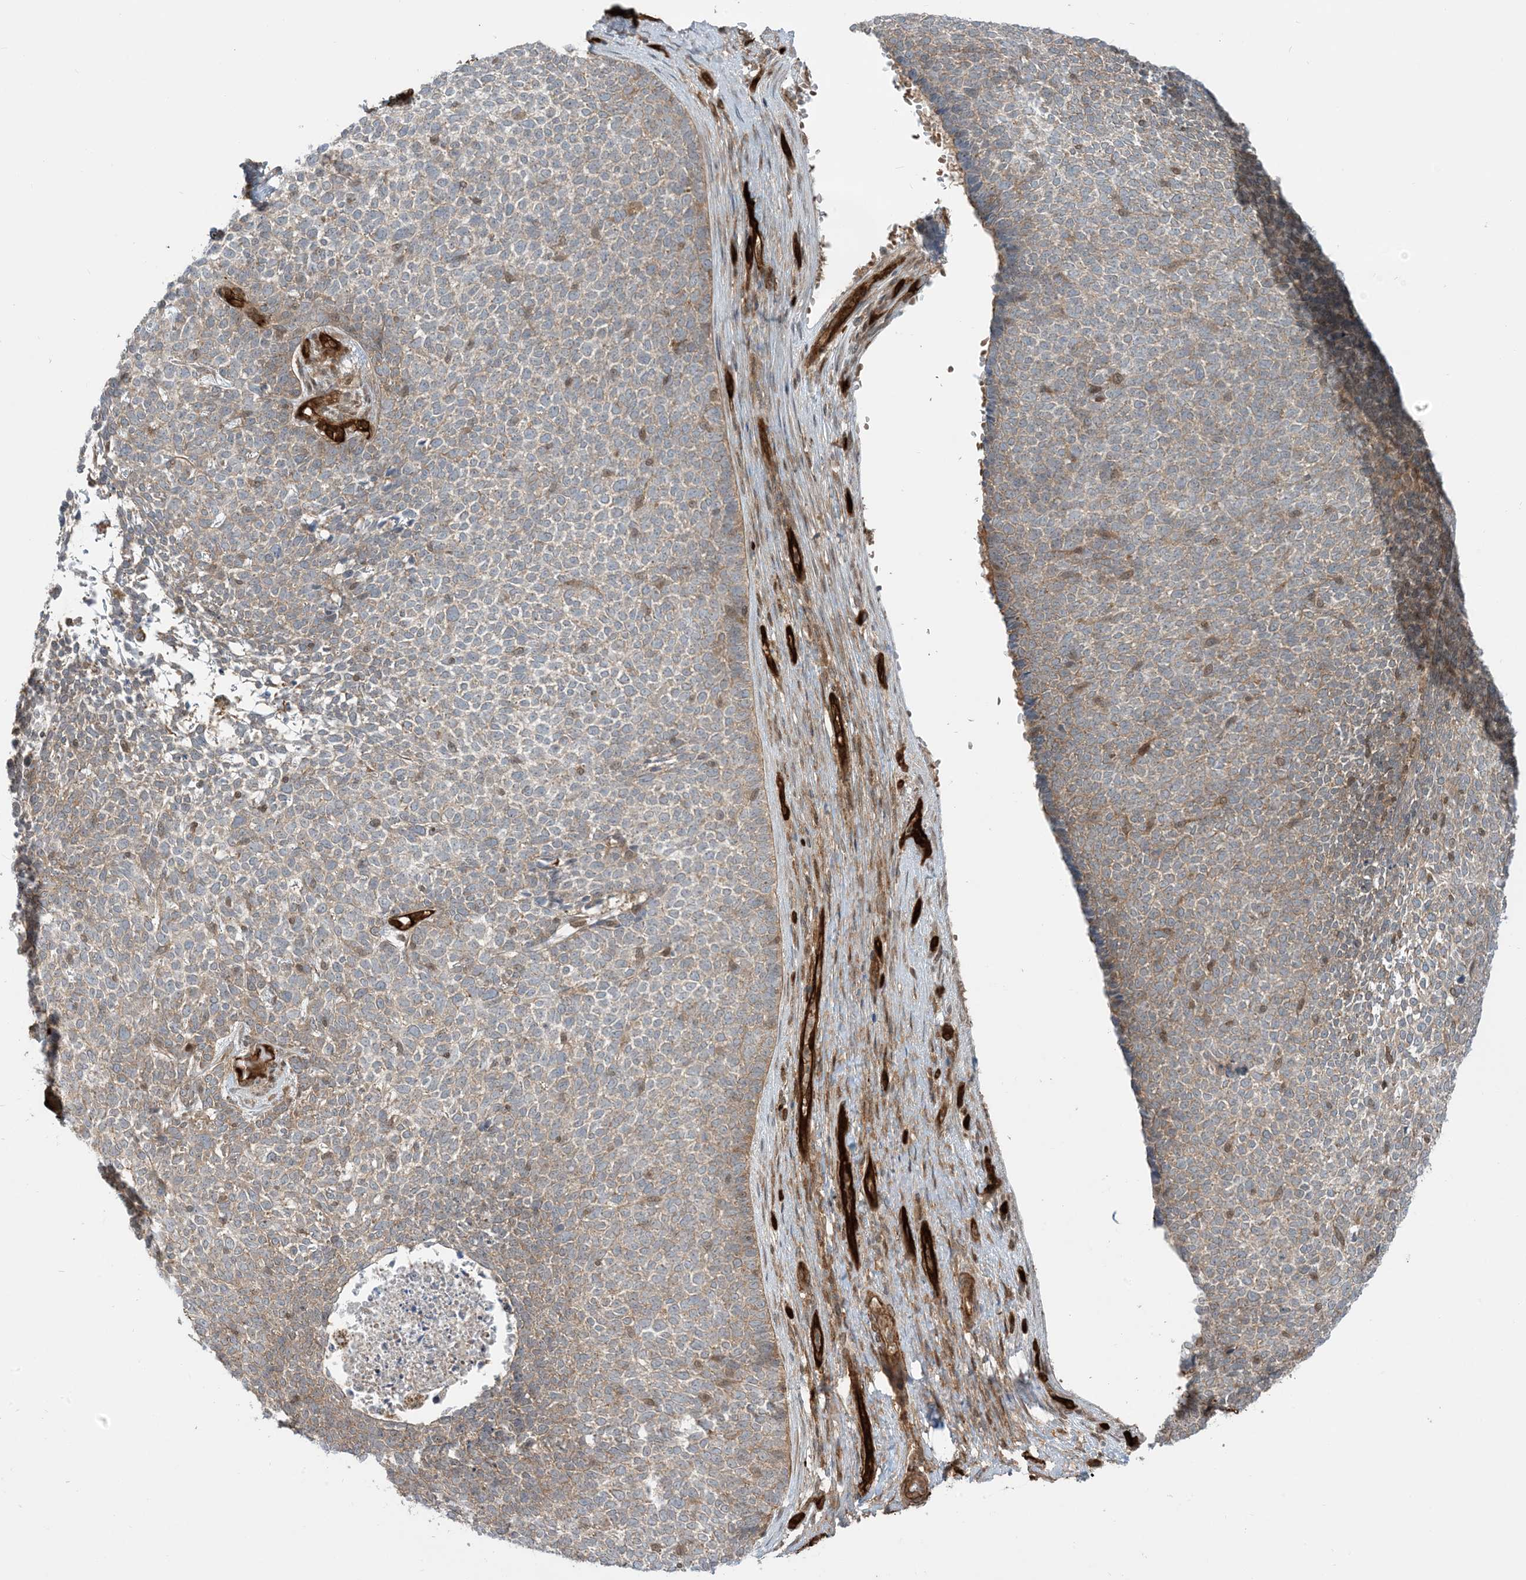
{"staining": {"intensity": "moderate", "quantity": "<25%", "location": "cytoplasmic/membranous"}, "tissue": "skin cancer", "cell_type": "Tumor cells", "image_type": "cancer", "snomed": [{"axis": "morphology", "description": "Basal cell carcinoma"}, {"axis": "topography", "description": "Skin"}], "caption": "Immunohistochemical staining of skin cancer displays moderate cytoplasmic/membranous protein staining in about <25% of tumor cells.", "gene": "PPM1F", "patient": {"sex": "female", "age": 84}}